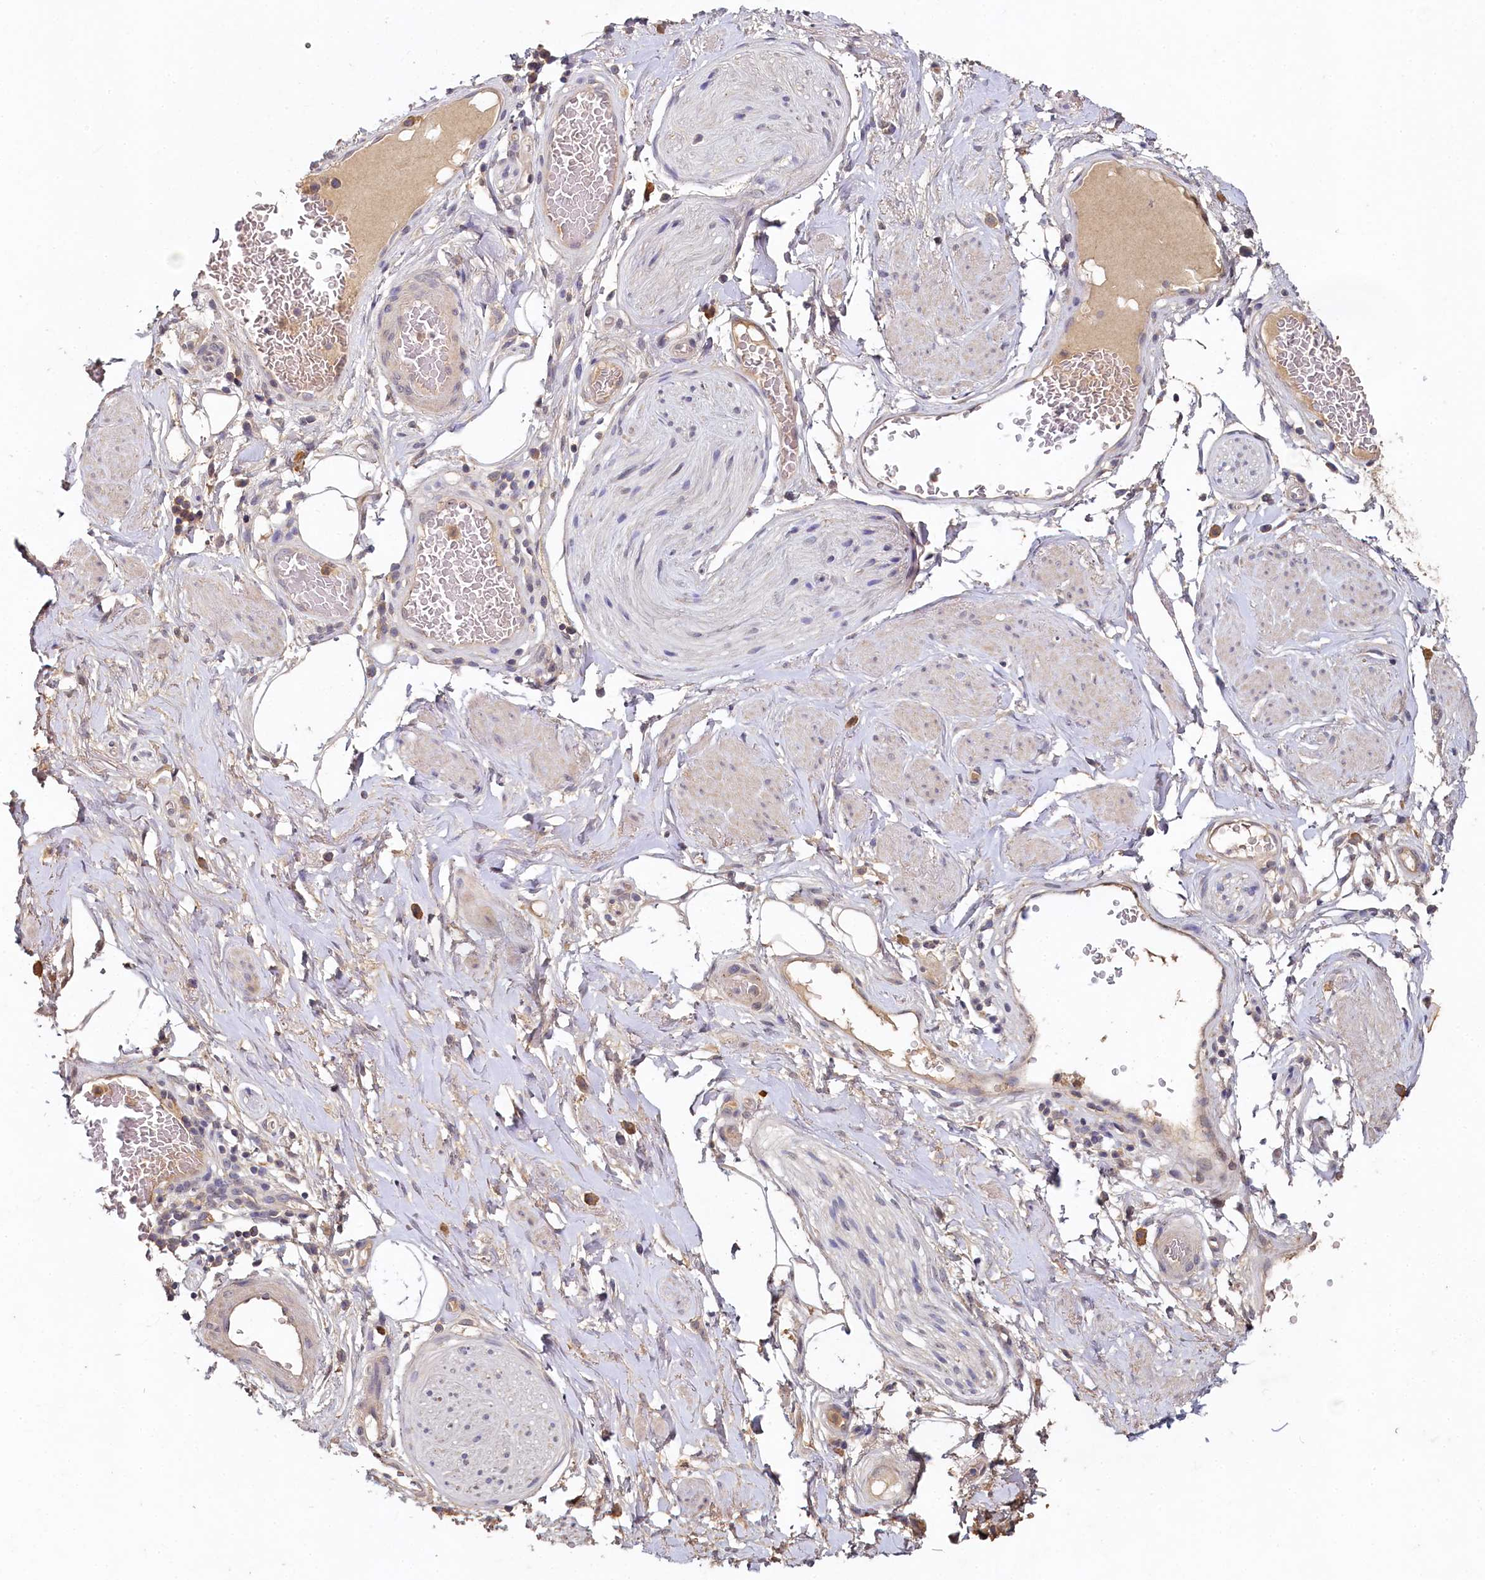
{"staining": {"intensity": "moderate", "quantity": "25%-75%", "location": "cytoplasmic/membranous"}, "tissue": "adipose tissue", "cell_type": "Adipocytes", "image_type": "normal", "snomed": [{"axis": "morphology", "description": "Normal tissue, NOS"}, {"axis": "morphology", "description": "Adenocarcinoma, NOS"}, {"axis": "topography", "description": "Rectum"}, {"axis": "topography", "description": "Vagina"}, {"axis": "topography", "description": "Peripheral nerve tissue"}], "caption": "Immunohistochemistry (IHC) of normal human adipose tissue demonstrates medium levels of moderate cytoplasmic/membranous positivity in about 25%-75% of adipocytes. Using DAB (3,3'-diaminobenzidine) (brown) and hematoxylin (blue) stains, captured at high magnification using brightfield microscopy.", "gene": "HERC3", "patient": {"sex": "female", "age": 71}}